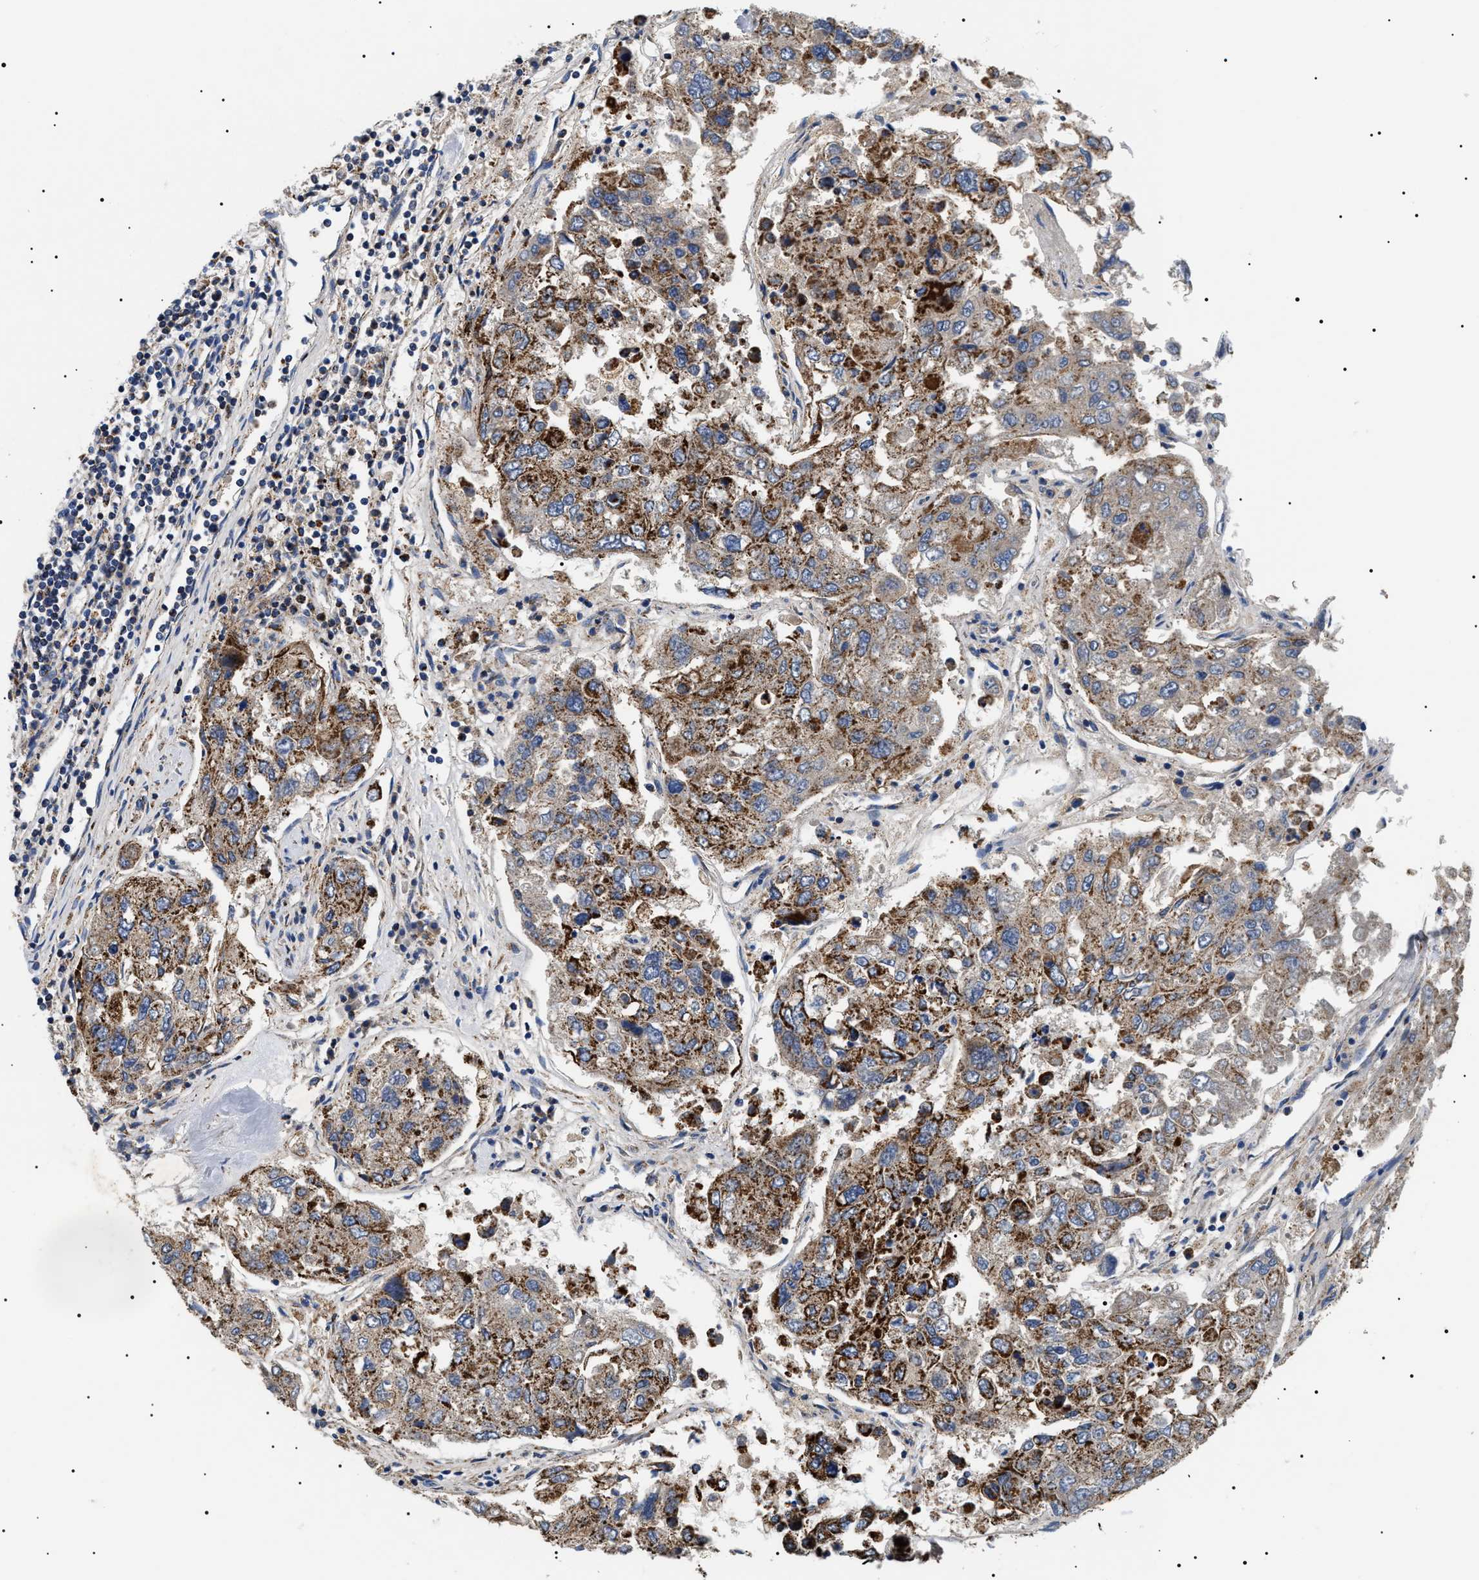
{"staining": {"intensity": "moderate", "quantity": "<25%", "location": "cytoplasmic/membranous"}, "tissue": "urothelial cancer", "cell_type": "Tumor cells", "image_type": "cancer", "snomed": [{"axis": "morphology", "description": "Urothelial carcinoma, High grade"}, {"axis": "topography", "description": "Lymph node"}, {"axis": "topography", "description": "Urinary bladder"}], "caption": "Immunohistochemical staining of human urothelial cancer displays low levels of moderate cytoplasmic/membranous protein expression in approximately <25% of tumor cells. Immunohistochemistry (ihc) stains the protein in brown and the nuclei are stained blue.", "gene": "OXSM", "patient": {"sex": "male", "age": 51}}